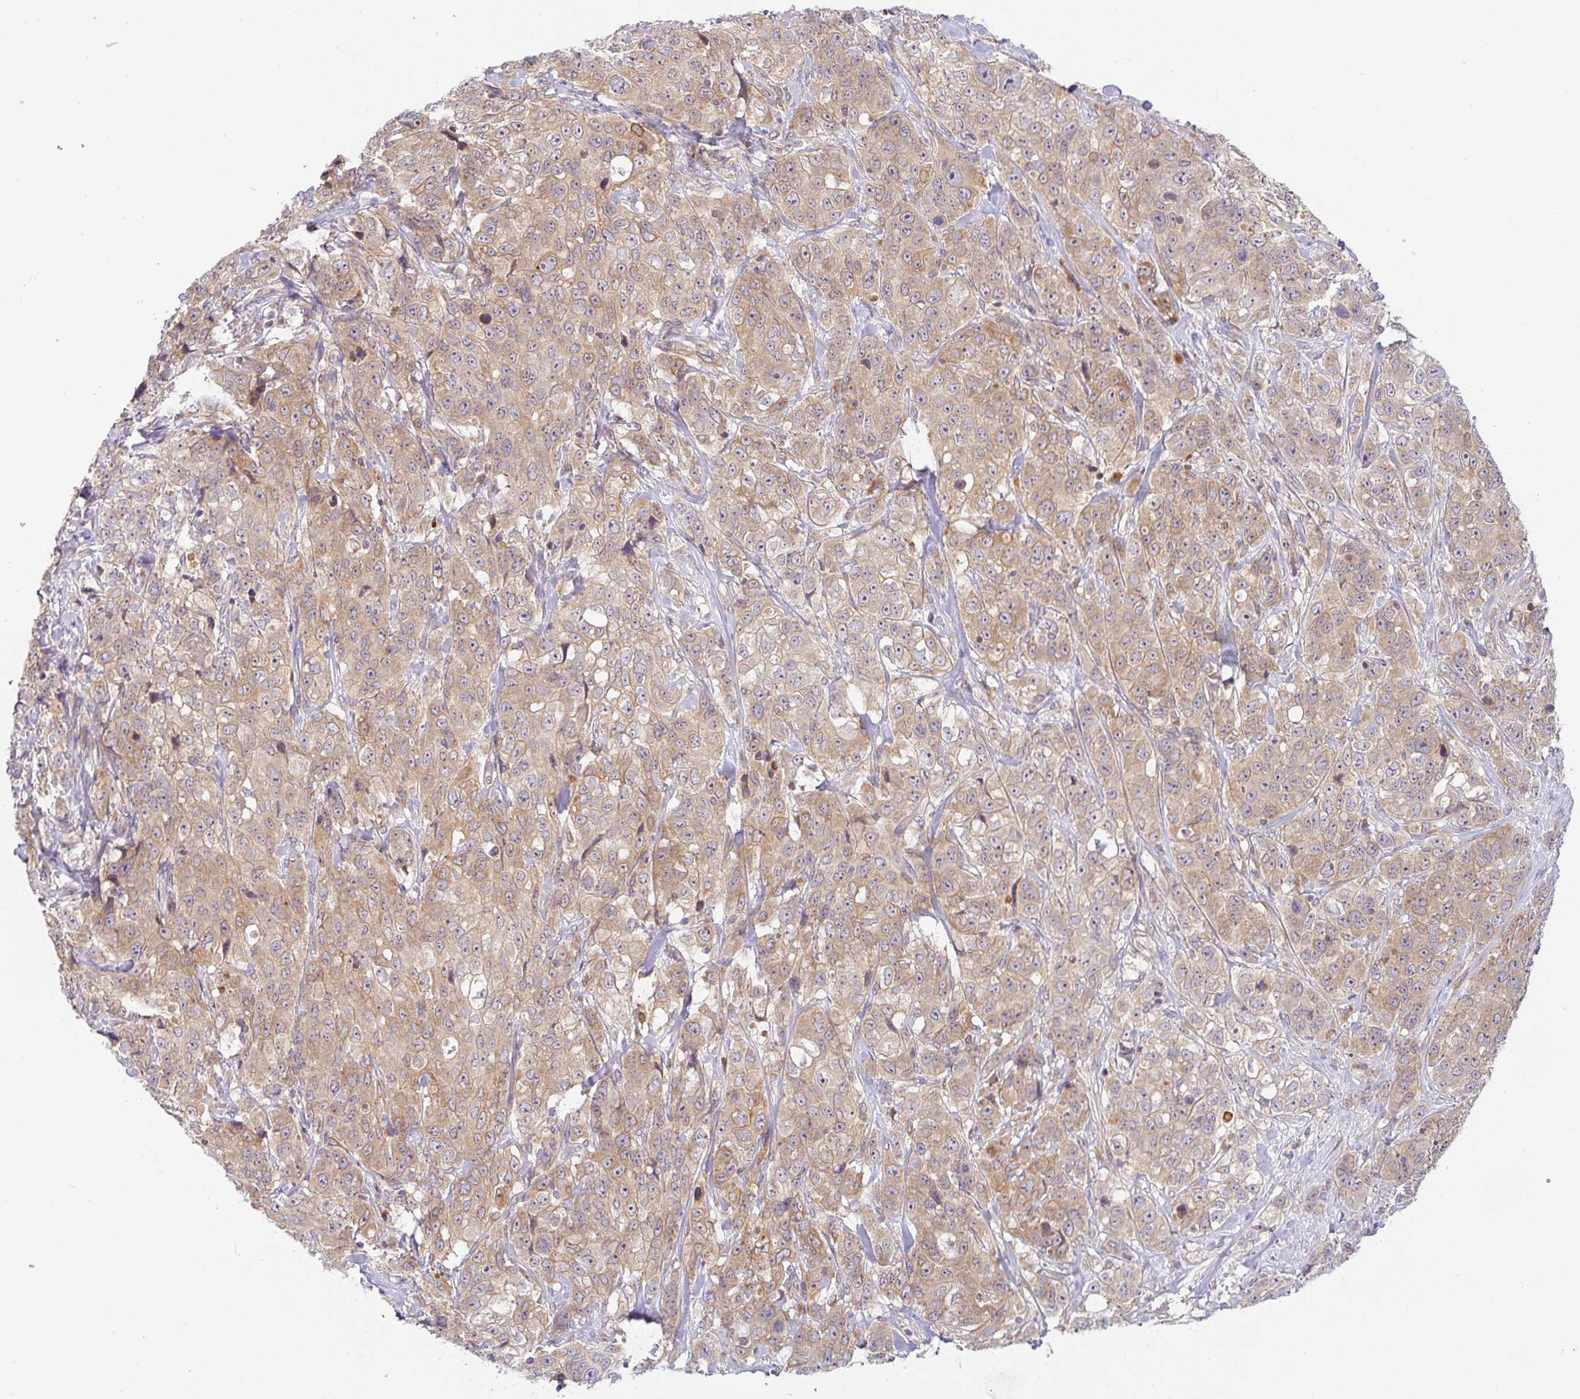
{"staining": {"intensity": "moderate", "quantity": ">75%", "location": "cytoplasmic/membranous"}, "tissue": "stomach cancer", "cell_type": "Tumor cells", "image_type": "cancer", "snomed": [{"axis": "morphology", "description": "Adenocarcinoma, NOS"}, {"axis": "topography", "description": "Stomach"}], "caption": "About >75% of tumor cells in stomach cancer (adenocarcinoma) display moderate cytoplasmic/membranous protein expression as visualized by brown immunohistochemical staining.", "gene": "DERL2", "patient": {"sex": "male", "age": 48}}